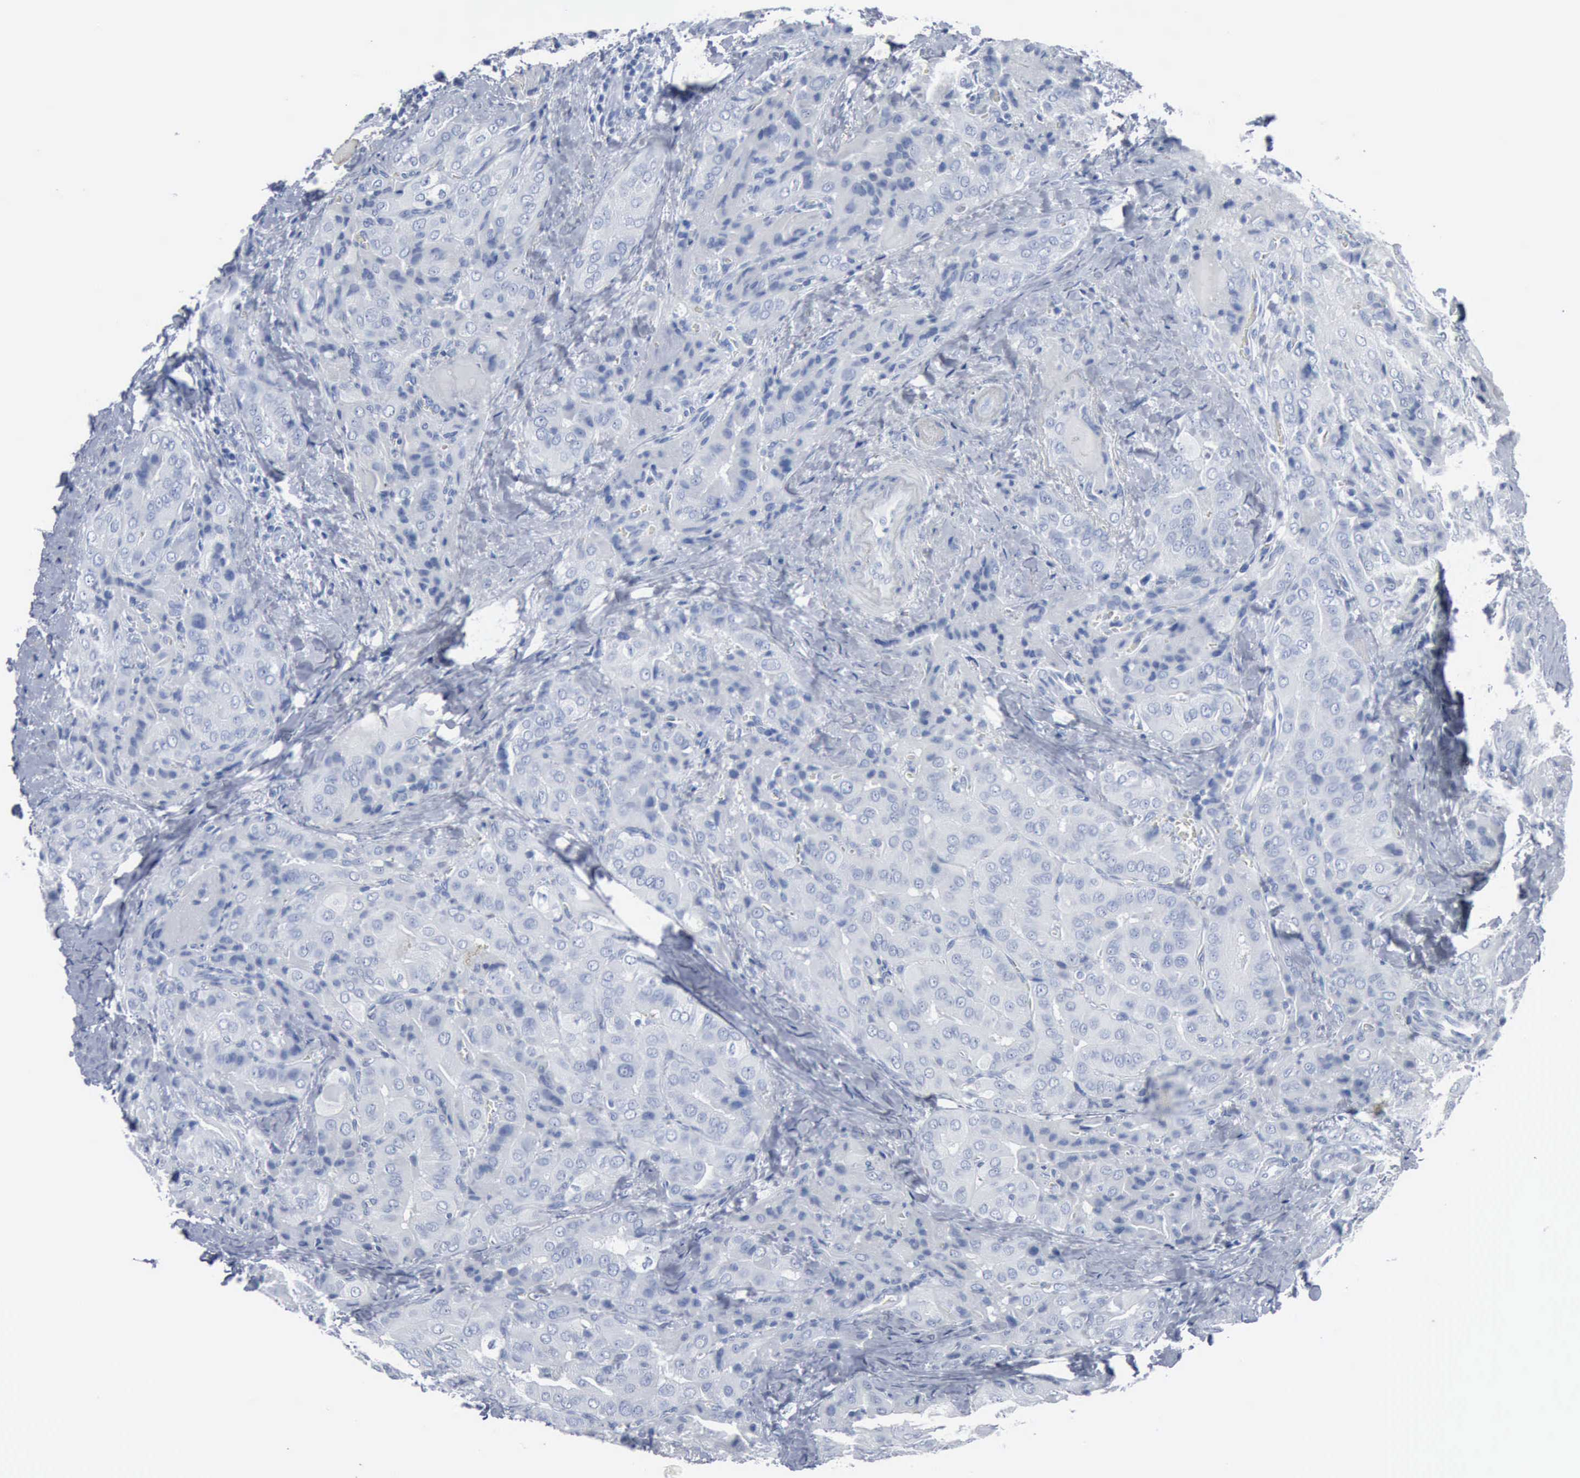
{"staining": {"intensity": "negative", "quantity": "none", "location": "none"}, "tissue": "thyroid cancer", "cell_type": "Tumor cells", "image_type": "cancer", "snomed": [{"axis": "morphology", "description": "Papillary adenocarcinoma, NOS"}, {"axis": "topography", "description": "Thyroid gland"}], "caption": "IHC of papillary adenocarcinoma (thyroid) exhibits no staining in tumor cells. (DAB (3,3'-diaminobenzidine) immunohistochemistry visualized using brightfield microscopy, high magnification).", "gene": "DMD", "patient": {"sex": "female", "age": 71}}